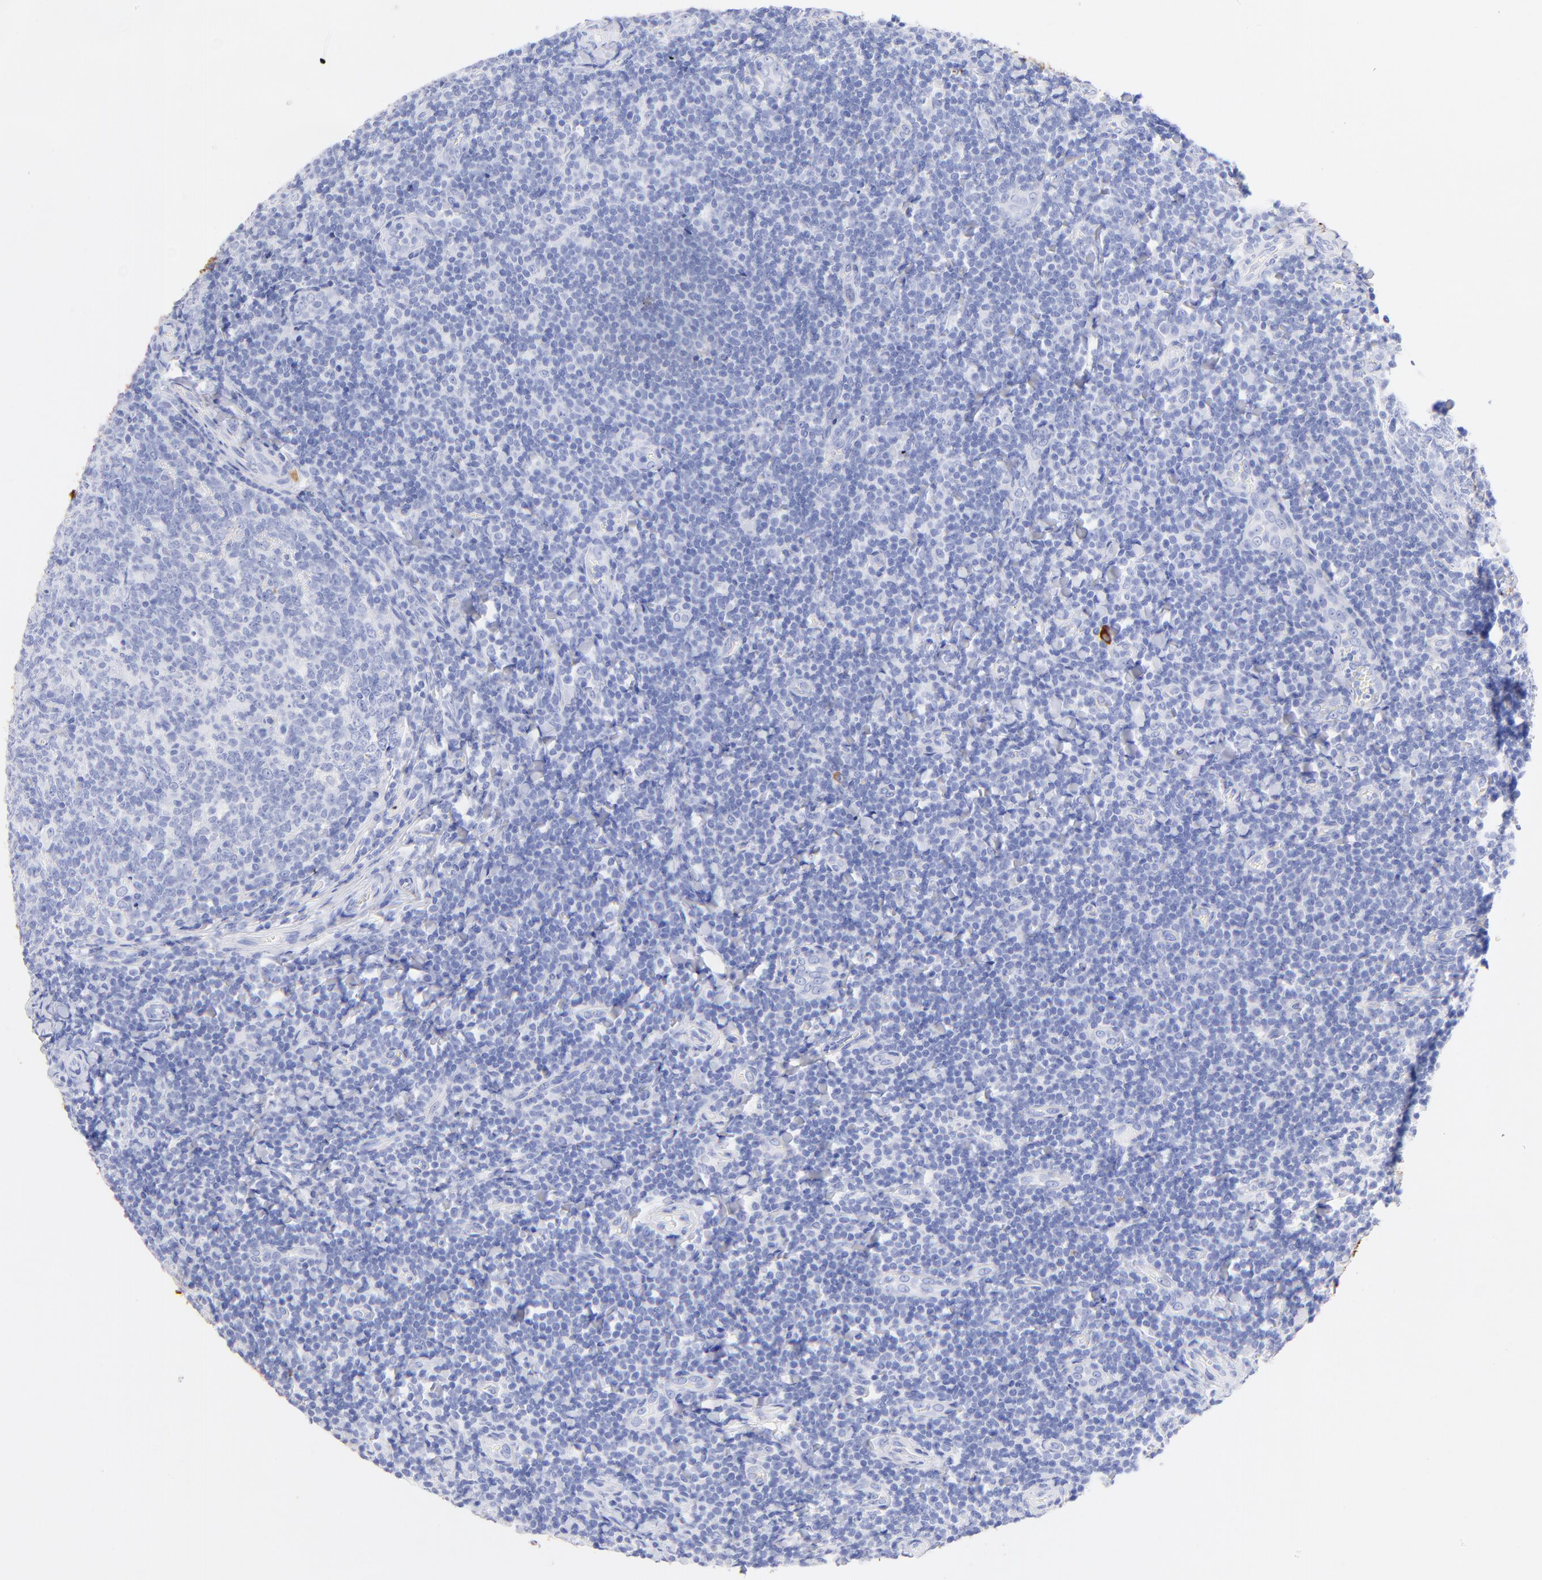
{"staining": {"intensity": "negative", "quantity": "none", "location": "none"}, "tissue": "tonsil", "cell_type": "Germinal center cells", "image_type": "normal", "snomed": [{"axis": "morphology", "description": "Normal tissue, NOS"}, {"axis": "topography", "description": "Tonsil"}], "caption": "An IHC photomicrograph of benign tonsil is shown. There is no staining in germinal center cells of tonsil.", "gene": "KRT19", "patient": {"sex": "male", "age": 31}}